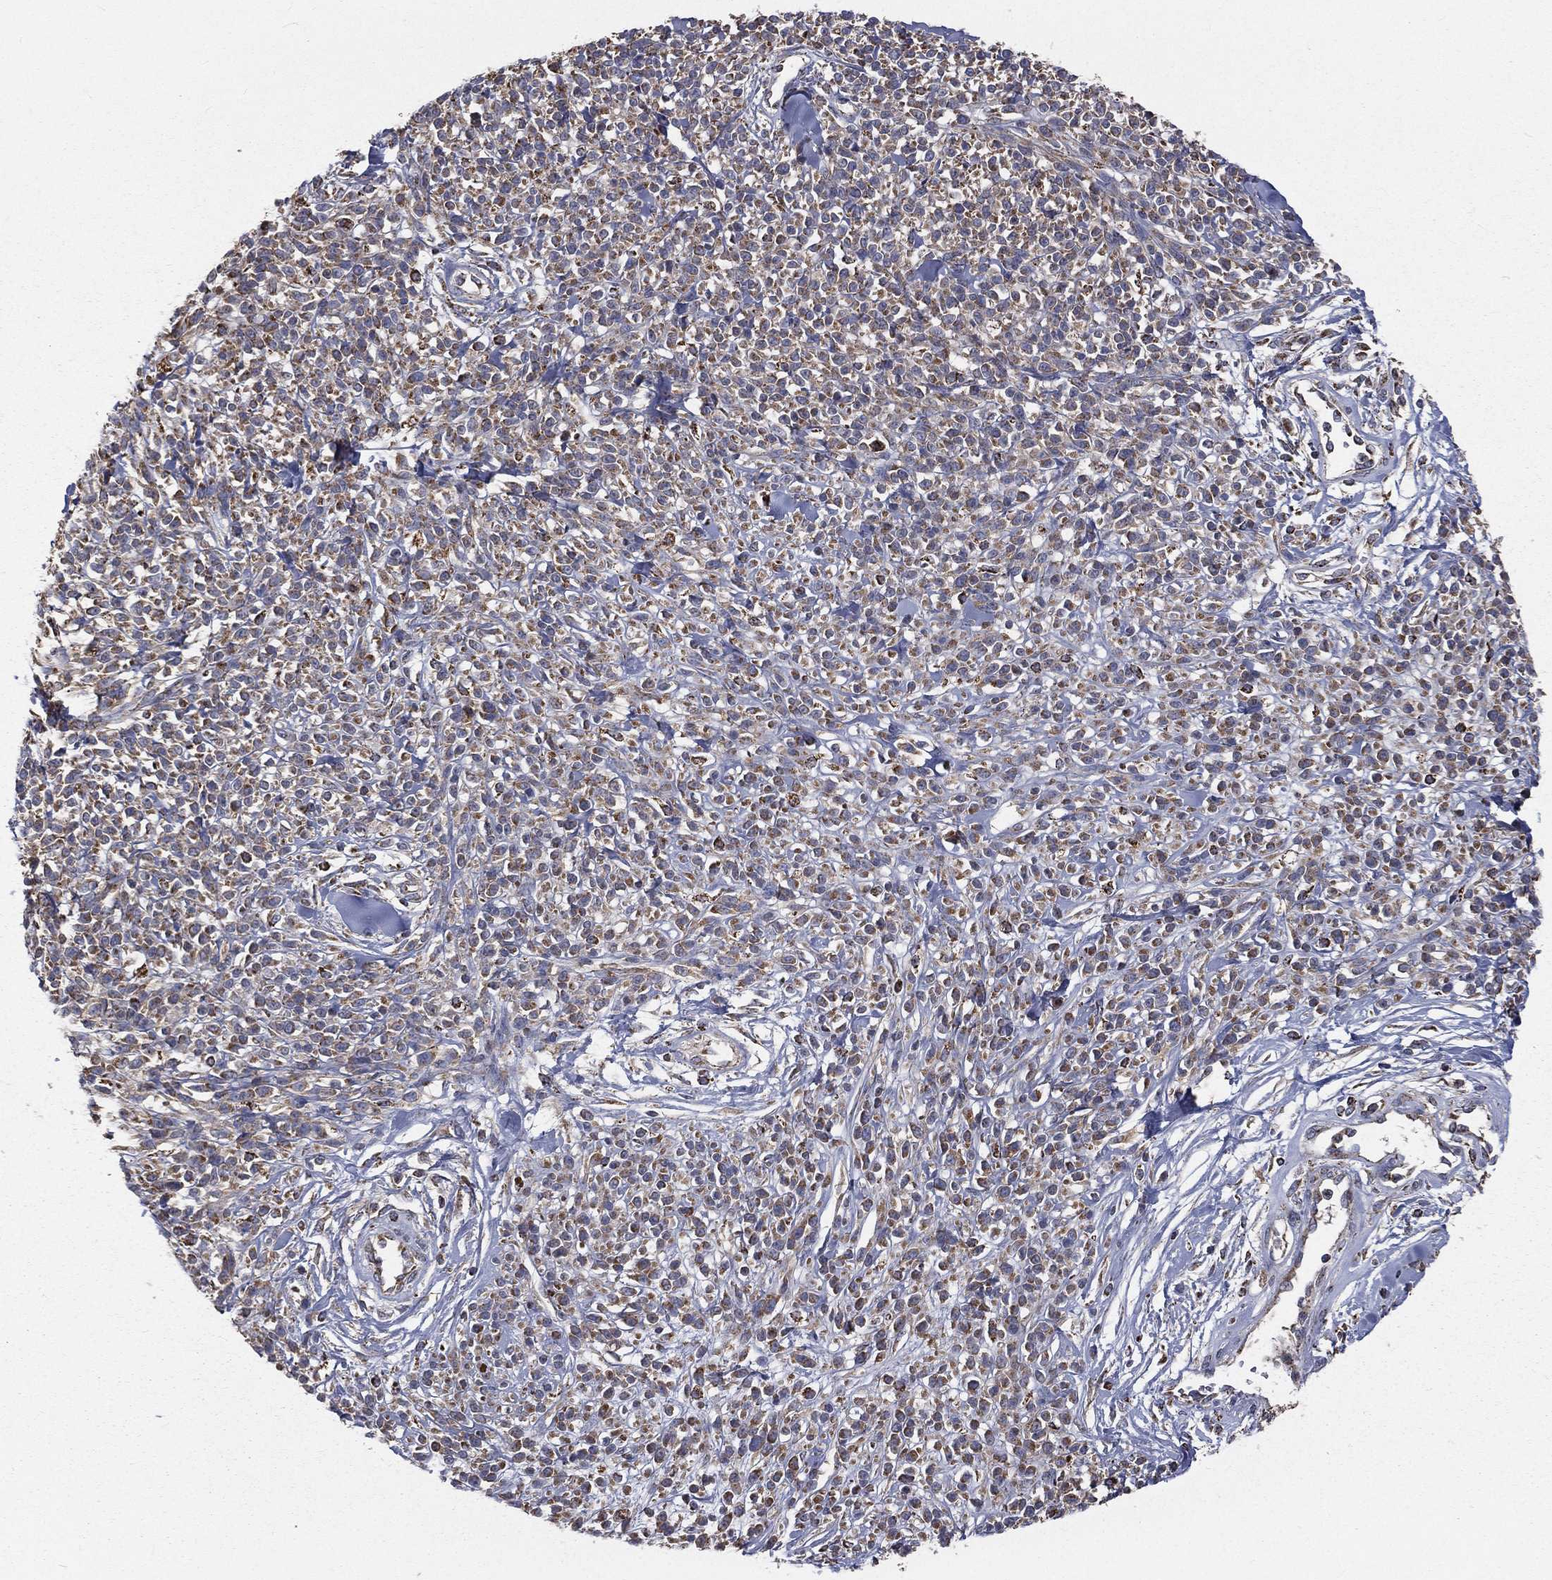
{"staining": {"intensity": "moderate", "quantity": "25%-75%", "location": "cytoplasmic/membranous"}, "tissue": "melanoma", "cell_type": "Tumor cells", "image_type": "cancer", "snomed": [{"axis": "morphology", "description": "Malignant melanoma, NOS"}, {"axis": "topography", "description": "Skin"}, {"axis": "topography", "description": "Skin of trunk"}], "caption": "A brown stain shows moderate cytoplasmic/membranous positivity of a protein in human melanoma tumor cells.", "gene": "HADH", "patient": {"sex": "male", "age": 74}}